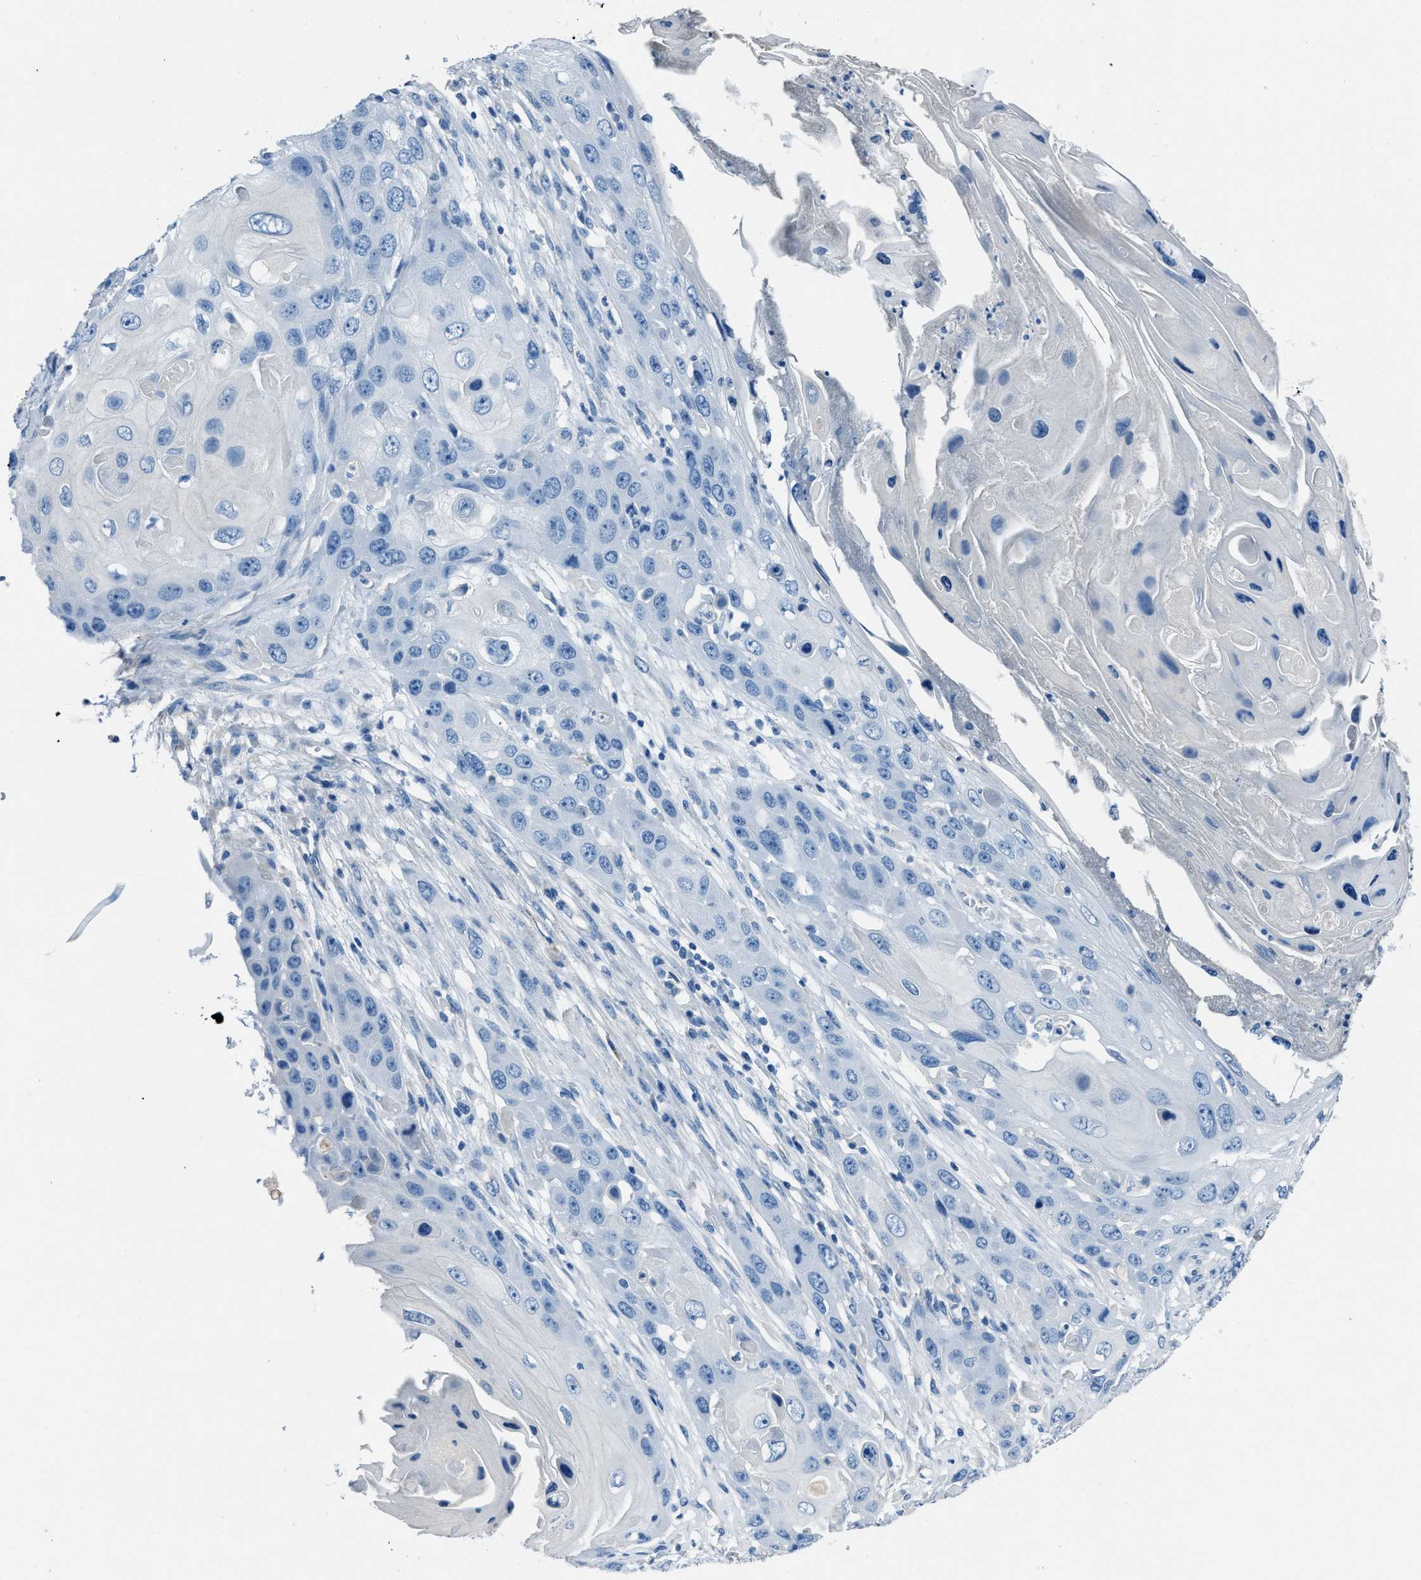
{"staining": {"intensity": "negative", "quantity": "none", "location": "none"}, "tissue": "skin cancer", "cell_type": "Tumor cells", "image_type": "cancer", "snomed": [{"axis": "morphology", "description": "Squamous cell carcinoma, NOS"}, {"axis": "topography", "description": "Skin"}], "caption": "This is an IHC photomicrograph of skin cancer (squamous cell carcinoma). There is no expression in tumor cells.", "gene": "AMACR", "patient": {"sex": "male", "age": 55}}